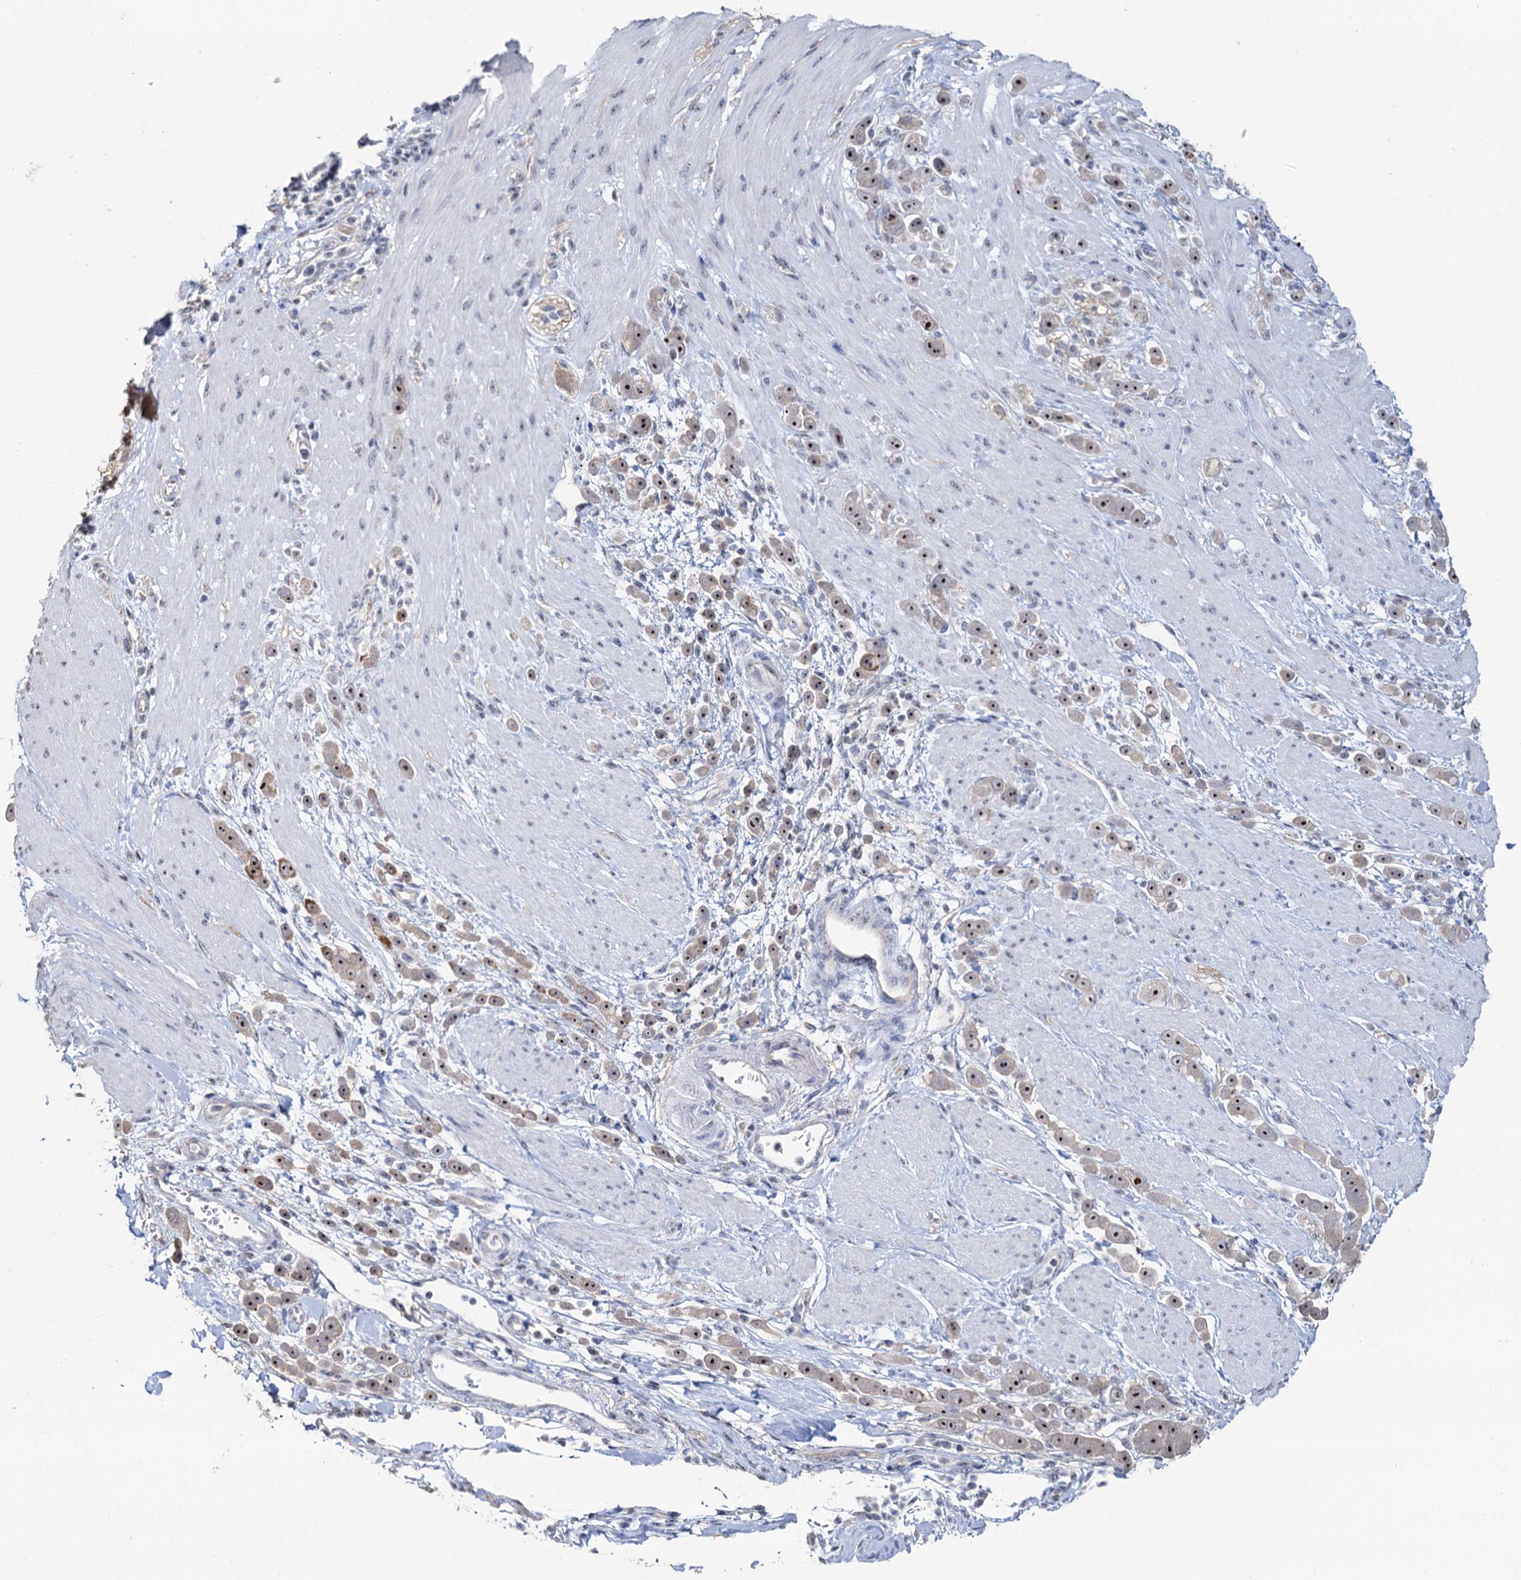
{"staining": {"intensity": "moderate", "quantity": ">75%", "location": "nuclear"}, "tissue": "pancreatic cancer", "cell_type": "Tumor cells", "image_type": "cancer", "snomed": [{"axis": "morphology", "description": "Normal tissue, NOS"}, {"axis": "morphology", "description": "Adenocarcinoma, NOS"}, {"axis": "topography", "description": "Pancreas"}], "caption": "Adenocarcinoma (pancreatic) stained for a protein (brown) exhibits moderate nuclear positive staining in about >75% of tumor cells.", "gene": "C2CD3", "patient": {"sex": "female", "age": 64}}